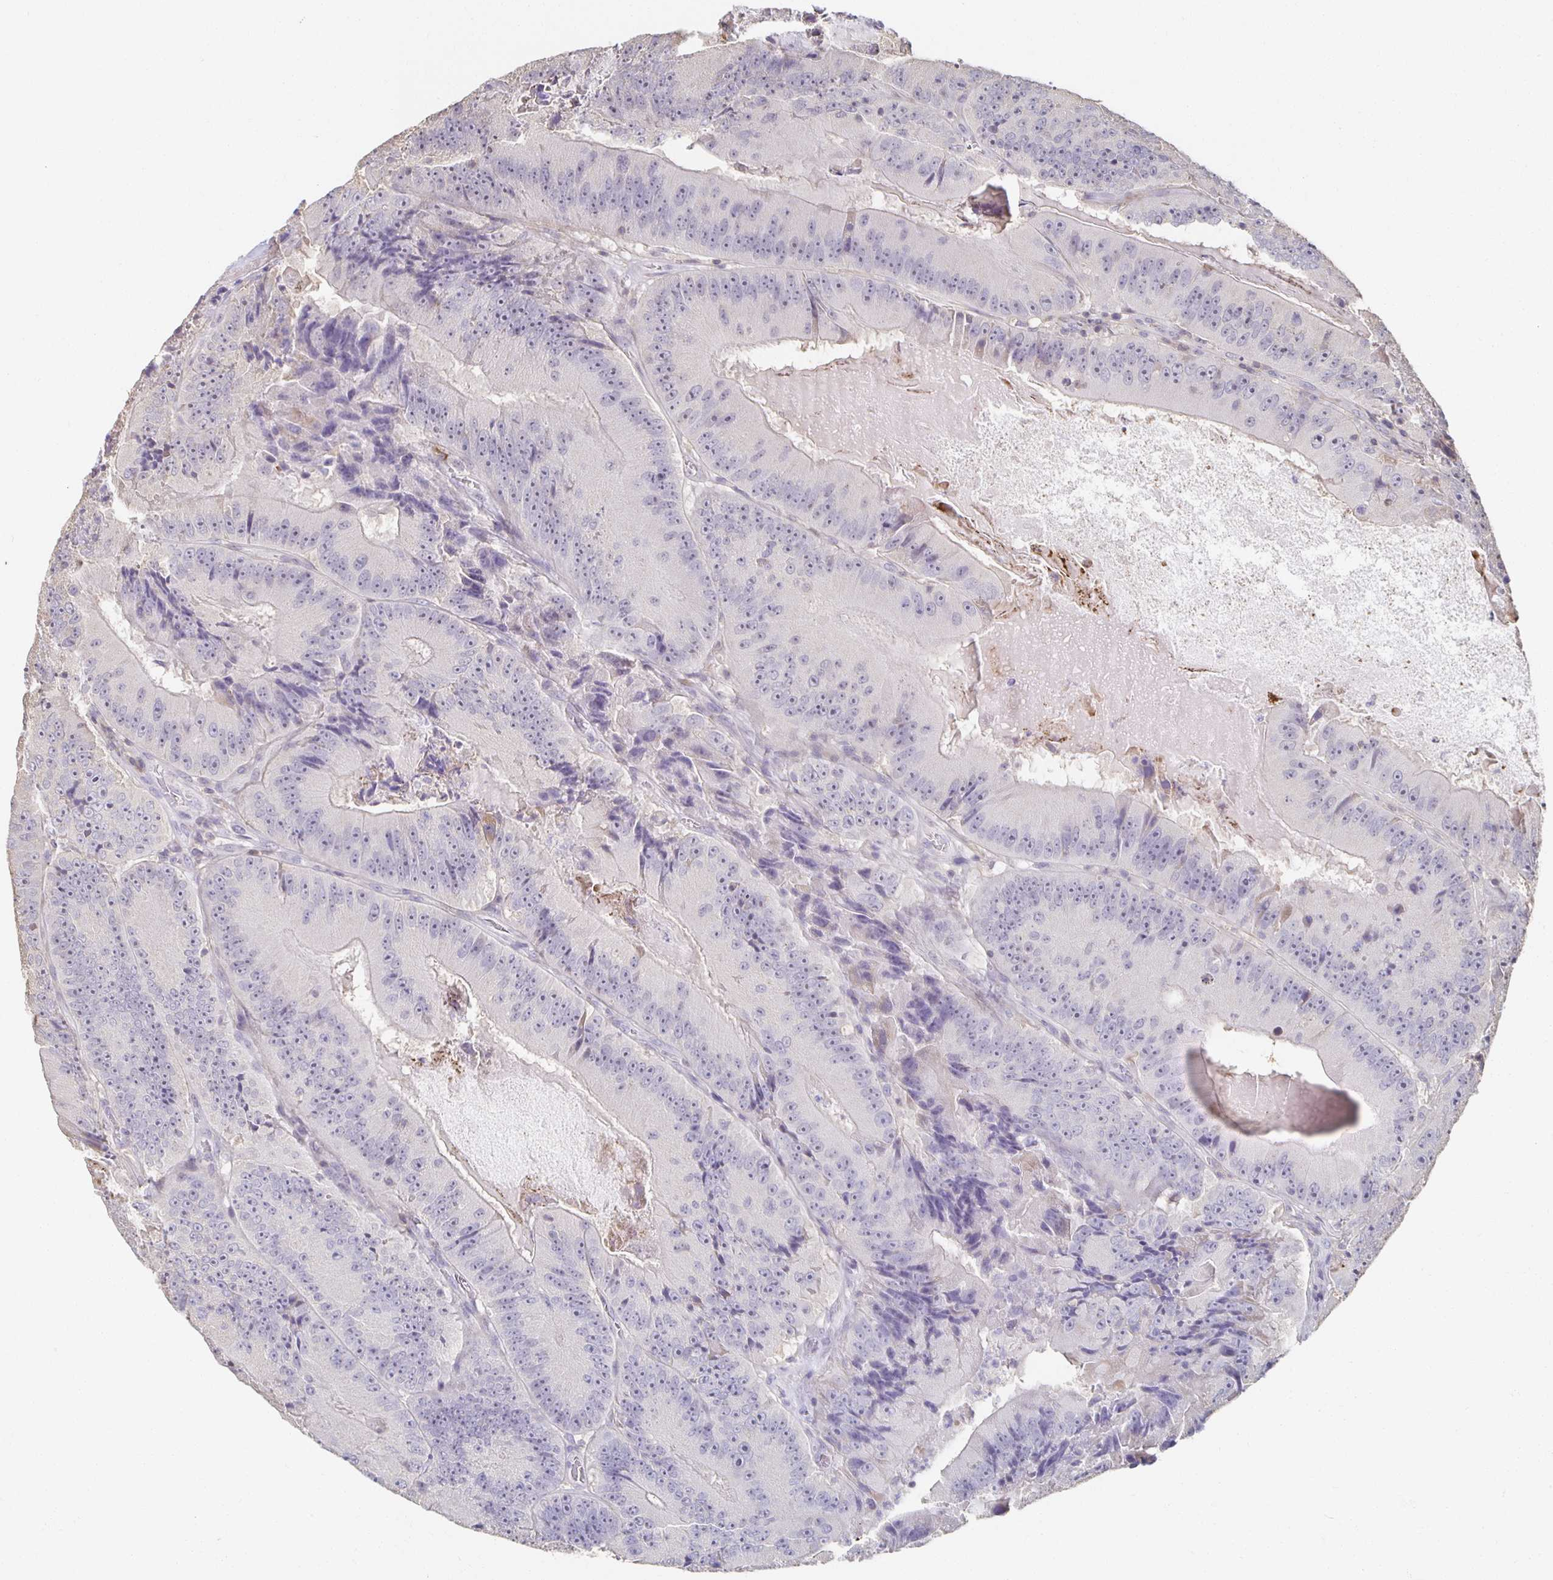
{"staining": {"intensity": "negative", "quantity": "none", "location": "none"}, "tissue": "colorectal cancer", "cell_type": "Tumor cells", "image_type": "cancer", "snomed": [{"axis": "morphology", "description": "Adenocarcinoma, NOS"}, {"axis": "topography", "description": "Colon"}], "caption": "This is an immunohistochemistry micrograph of human adenocarcinoma (colorectal). There is no expression in tumor cells.", "gene": "ZNF692", "patient": {"sex": "female", "age": 86}}